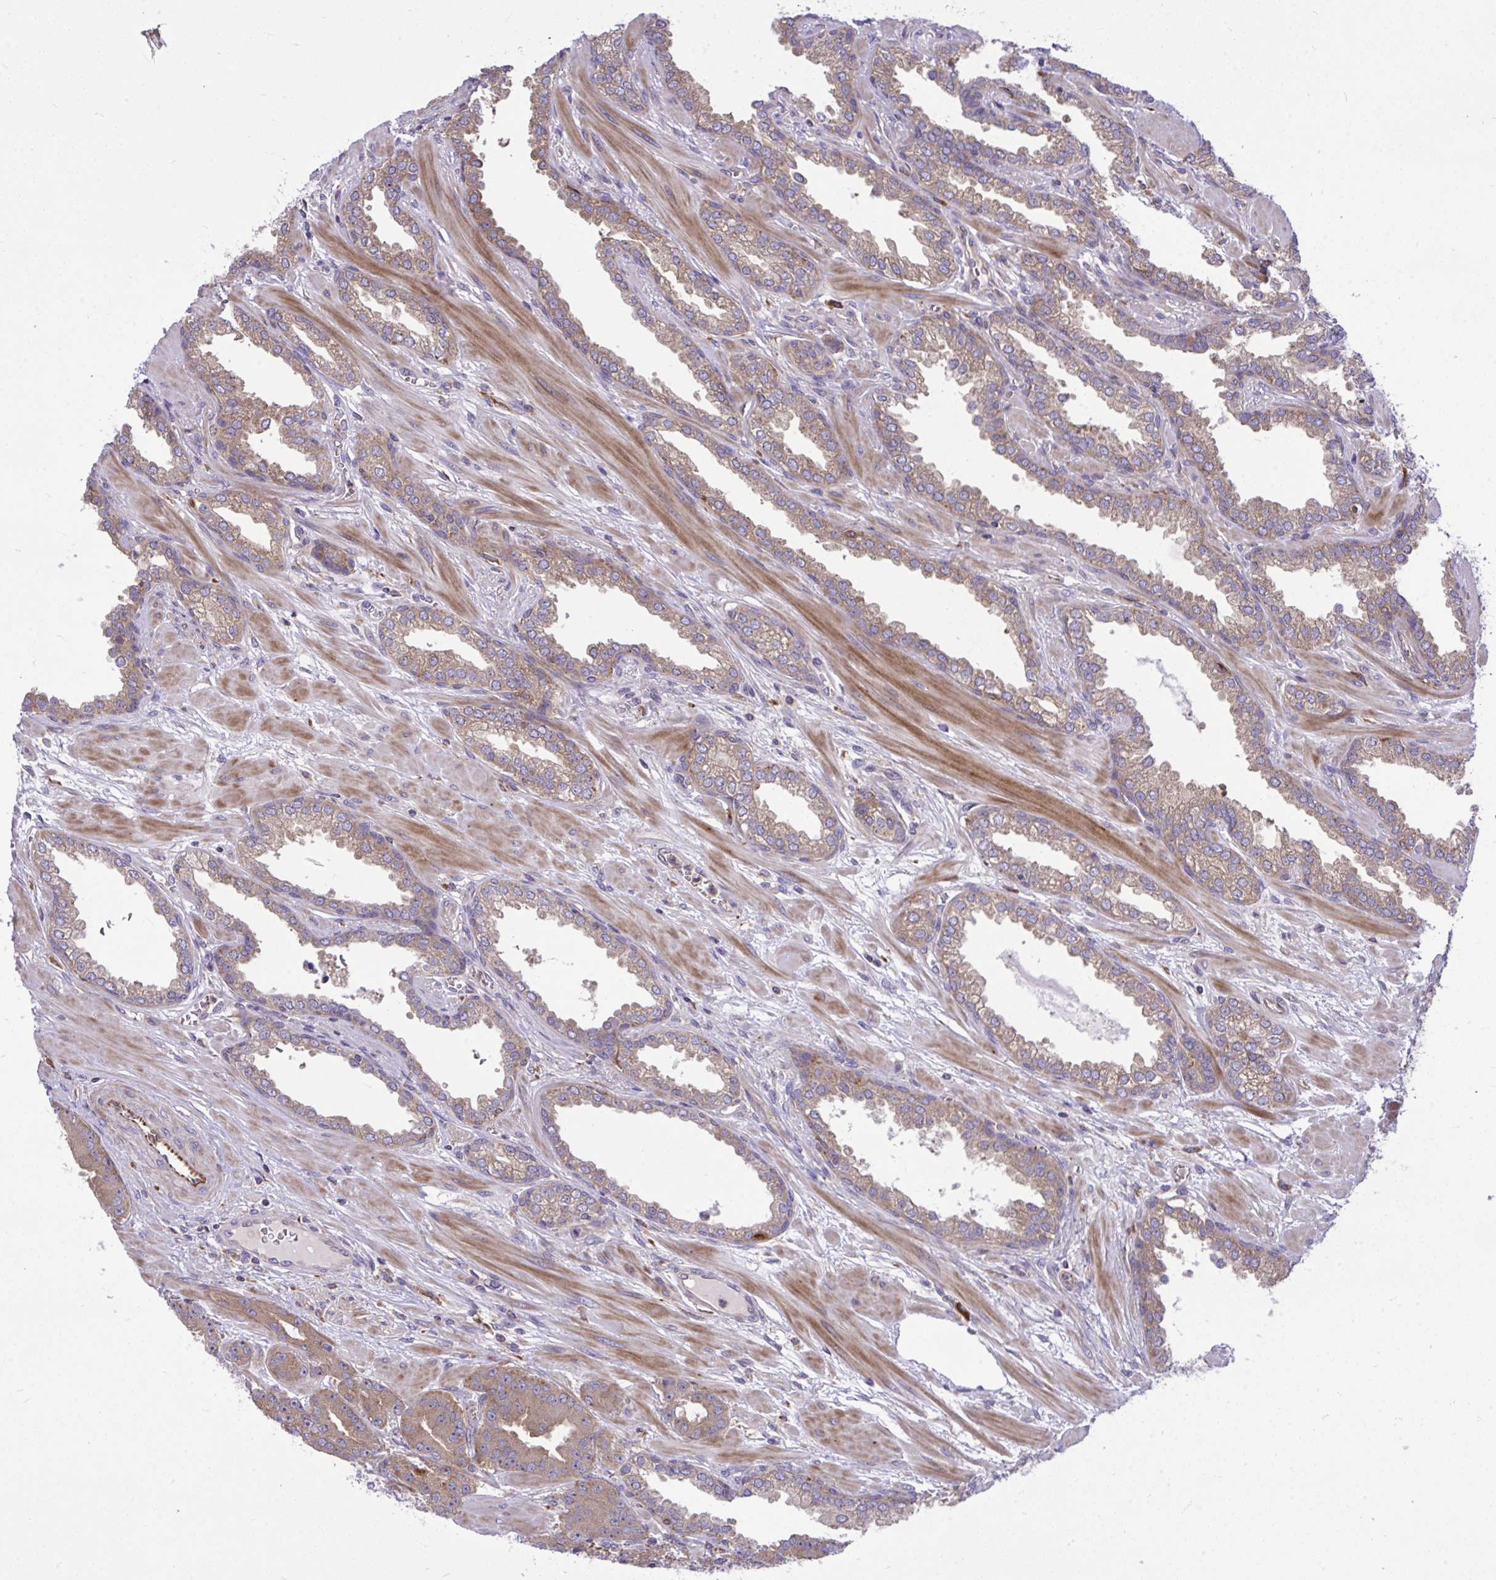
{"staining": {"intensity": "weak", "quantity": ">75%", "location": "cytoplasmic/membranous"}, "tissue": "prostate cancer", "cell_type": "Tumor cells", "image_type": "cancer", "snomed": [{"axis": "morphology", "description": "Adenocarcinoma, High grade"}, {"axis": "topography", "description": "Prostate"}], "caption": "A histopathology image of prostate cancer stained for a protein displays weak cytoplasmic/membranous brown staining in tumor cells. The protein is stained brown, and the nuclei are stained in blue (DAB (3,3'-diaminobenzidine) IHC with brightfield microscopy, high magnification).", "gene": "PAIP2", "patient": {"sex": "male", "age": 60}}